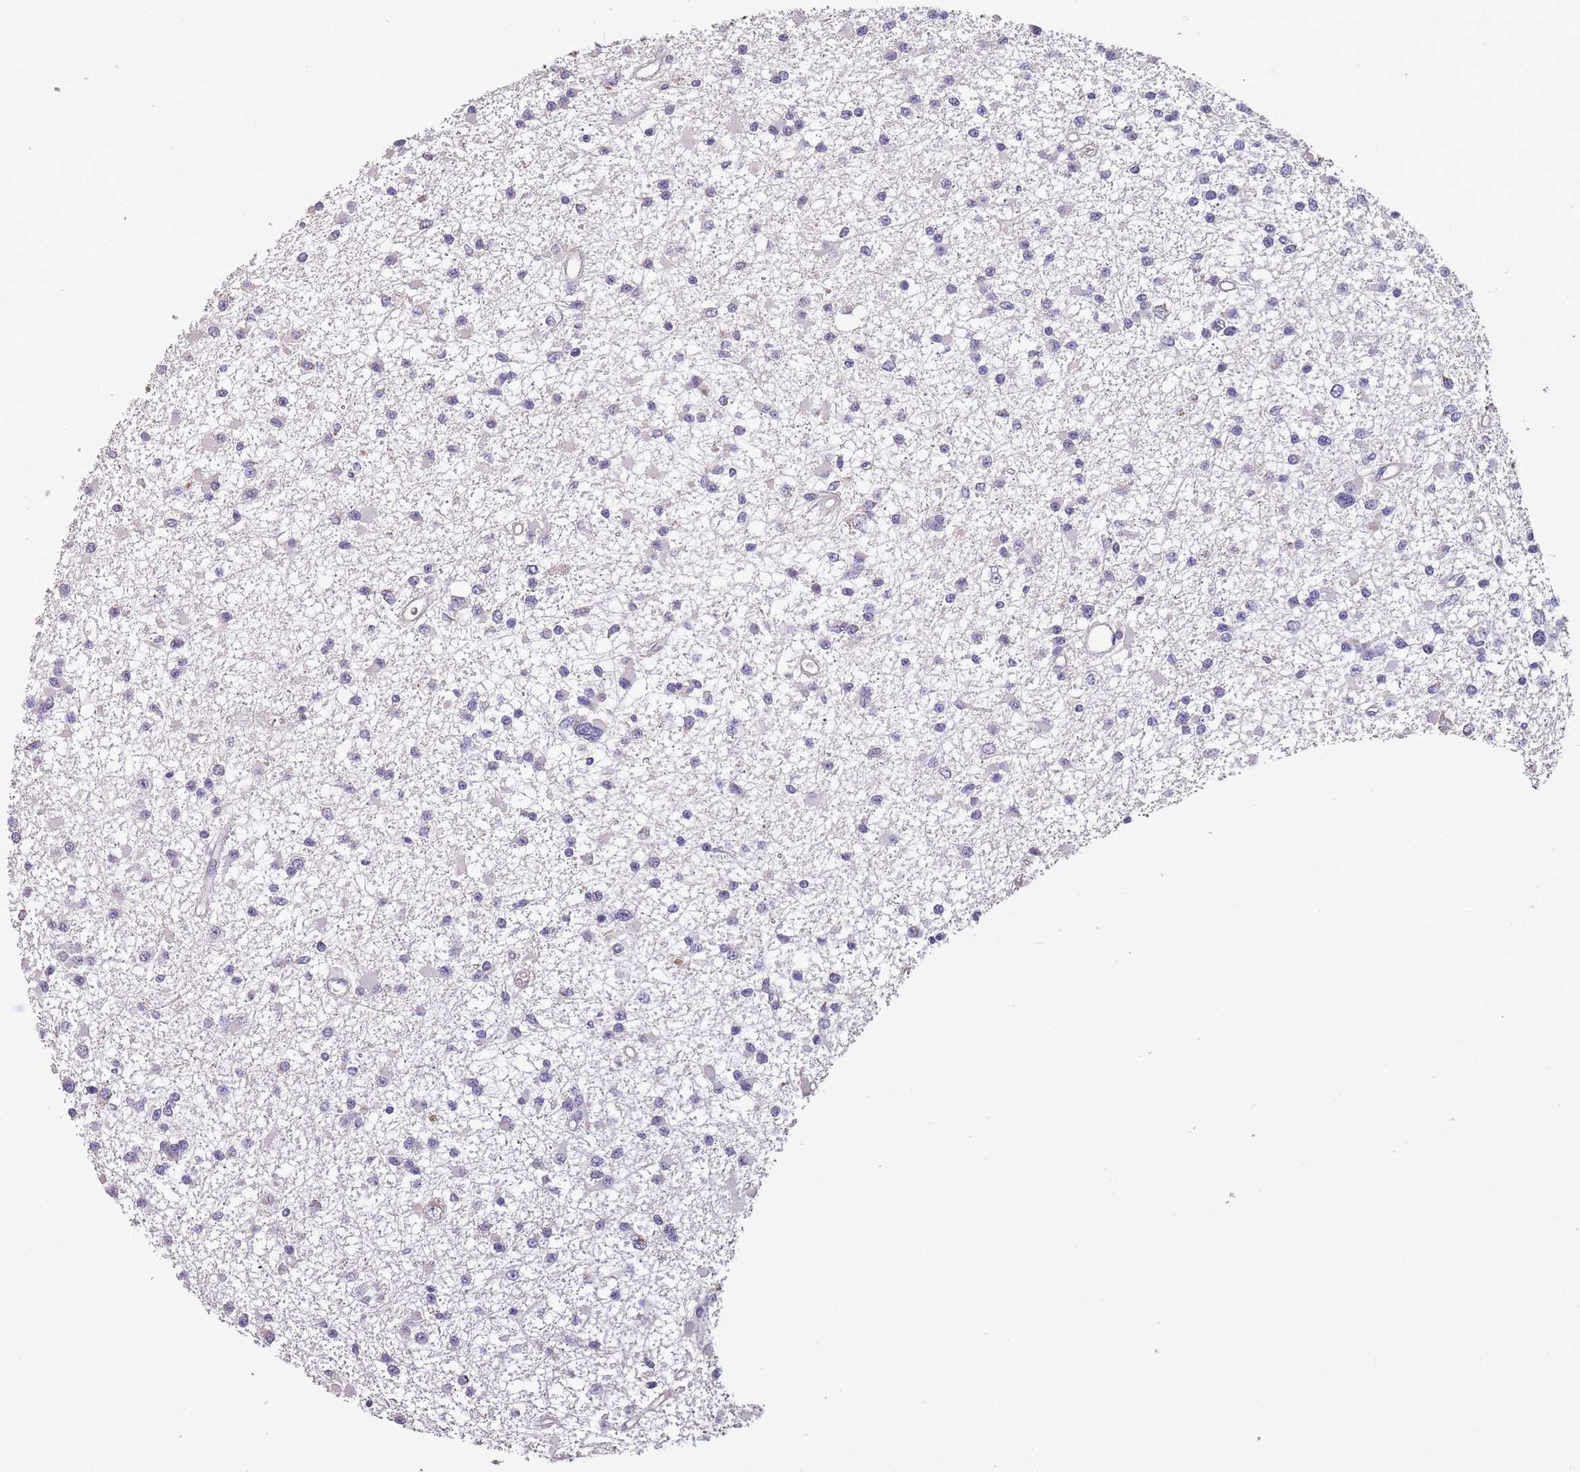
{"staining": {"intensity": "negative", "quantity": "none", "location": "none"}, "tissue": "glioma", "cell_type": "Tumor cells", "image_type": "cancer", "snomed": [{"axis": "morphology", "description": "Glioma, malignant, Low grade"}, {"axis": "topography", "description": "Brain"}], "caption": "This micrograph is of malignant low-grade glioma stained with IHC to label a protein in brown with the nuclei are counter-stained blue. There is no positivity in tumor cells. (Stains: DAB (3,3'-diaminobenzidine) immunohistochemistry with hematoxylin counter stain, Microscopy: brightfield microscopy at high magnification).", "gene": "TOMM40L", "patient": {"sex": "female", "age": 22}}